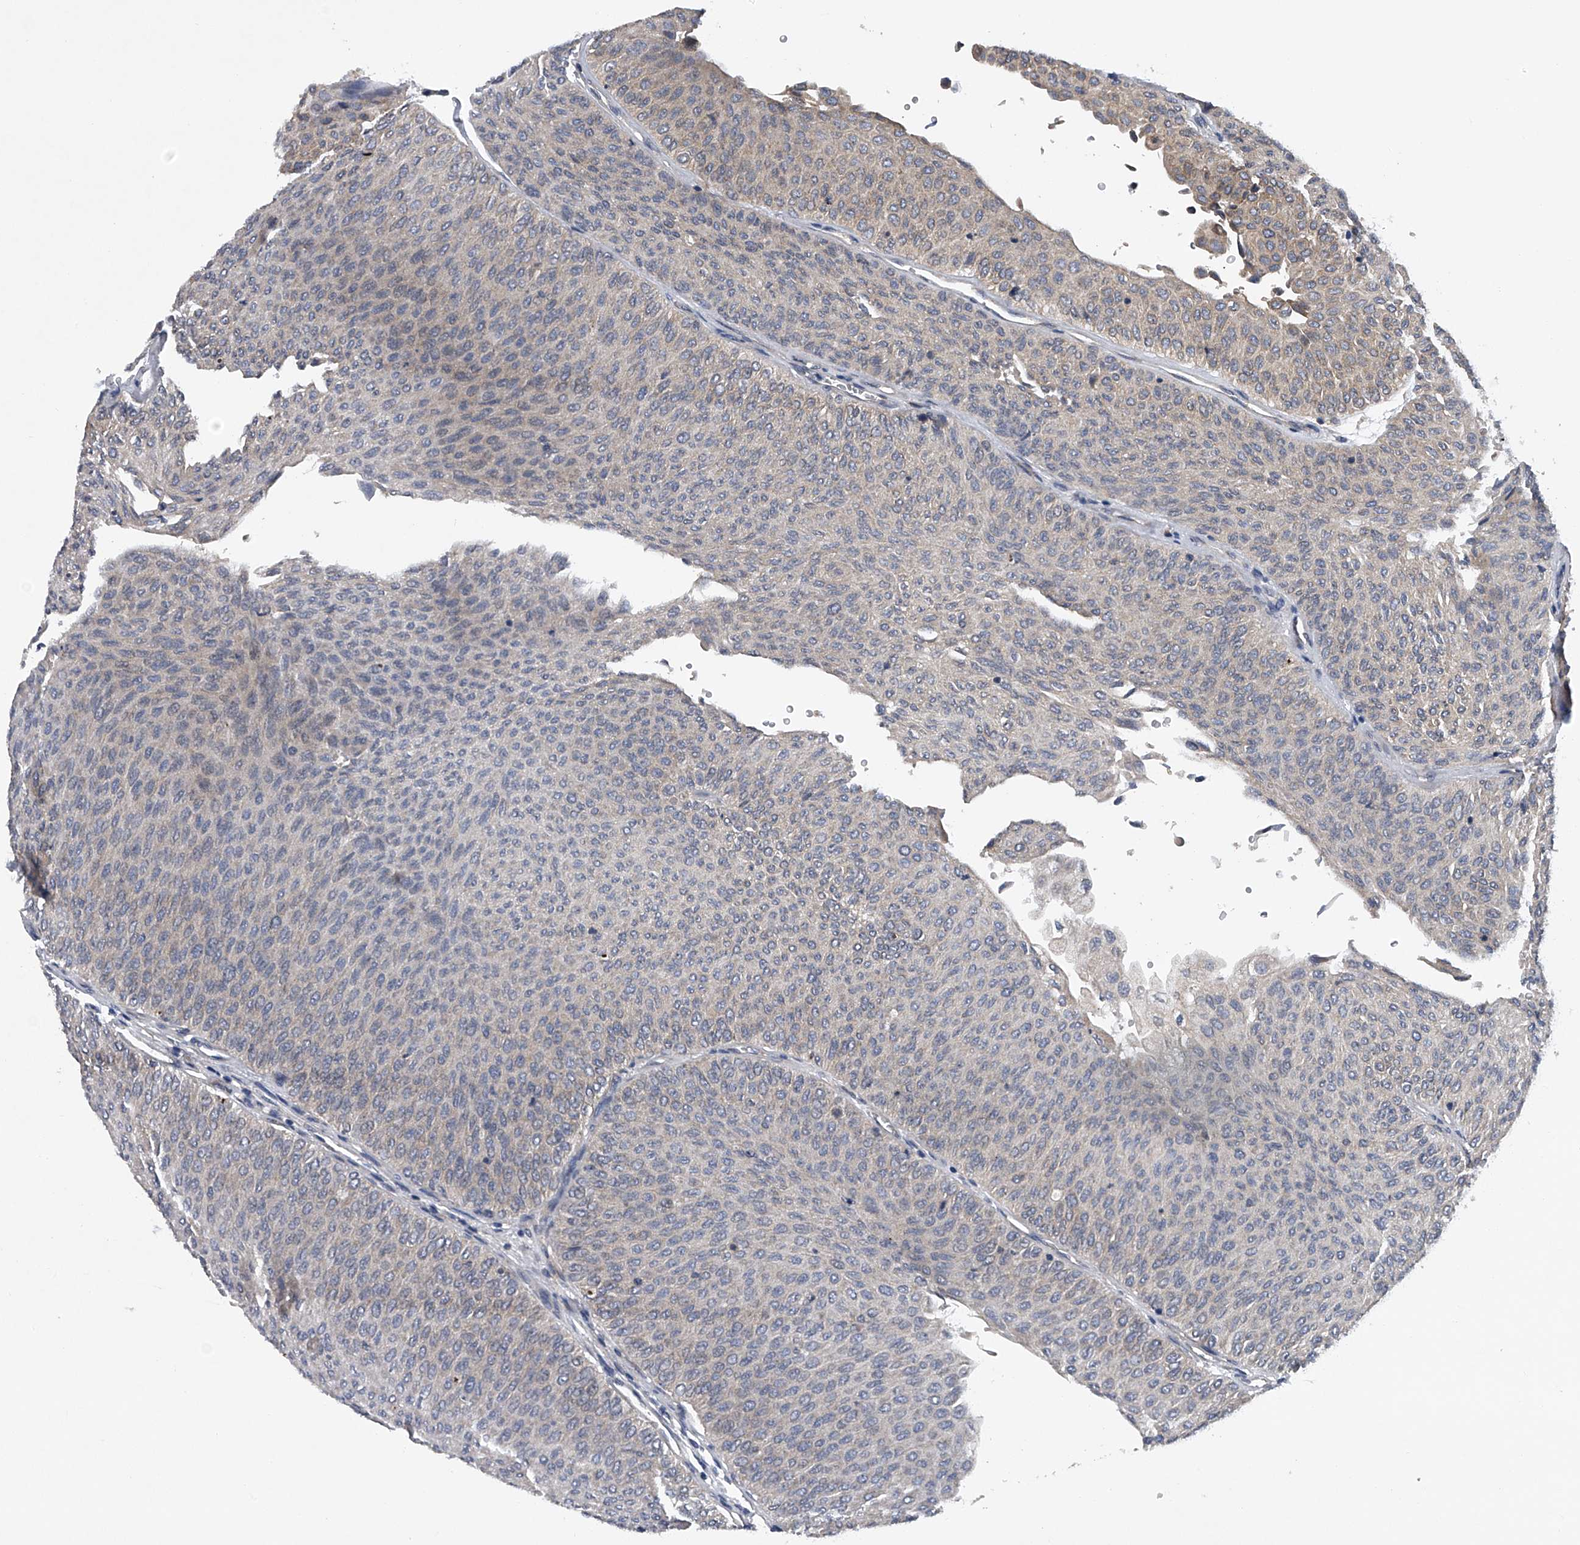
{"staining": {"intensity": "weak", "quantity": "<25%", "location": "cytoplasmic/membranous"}, "tissue": "urothelial cancer", "cell_type": "Tumor cells", "image_type": "cancer", "snomed": [{"axis": "morphology", "description": "Urothelial carcinoma, Low grade"}, {"axis": "topography", "description": "Urinary bladder"}], "caption": "Immunohistochemistry micrograph of neoplastic tissue: human low-grade urothelial carcinoma stained with DAB (3,3'-diaminobenzidine) shows no significant protein staining in tumor cells. Brightfield microscopy of immunohistochemistry (IHC) stained with DAB (3,3'-diaminobenzidine) (brown) and hematoxylin (blue), captured at high magnification.", "gene": "RNF5", "patient": {"sex": "male", "age": 78}}